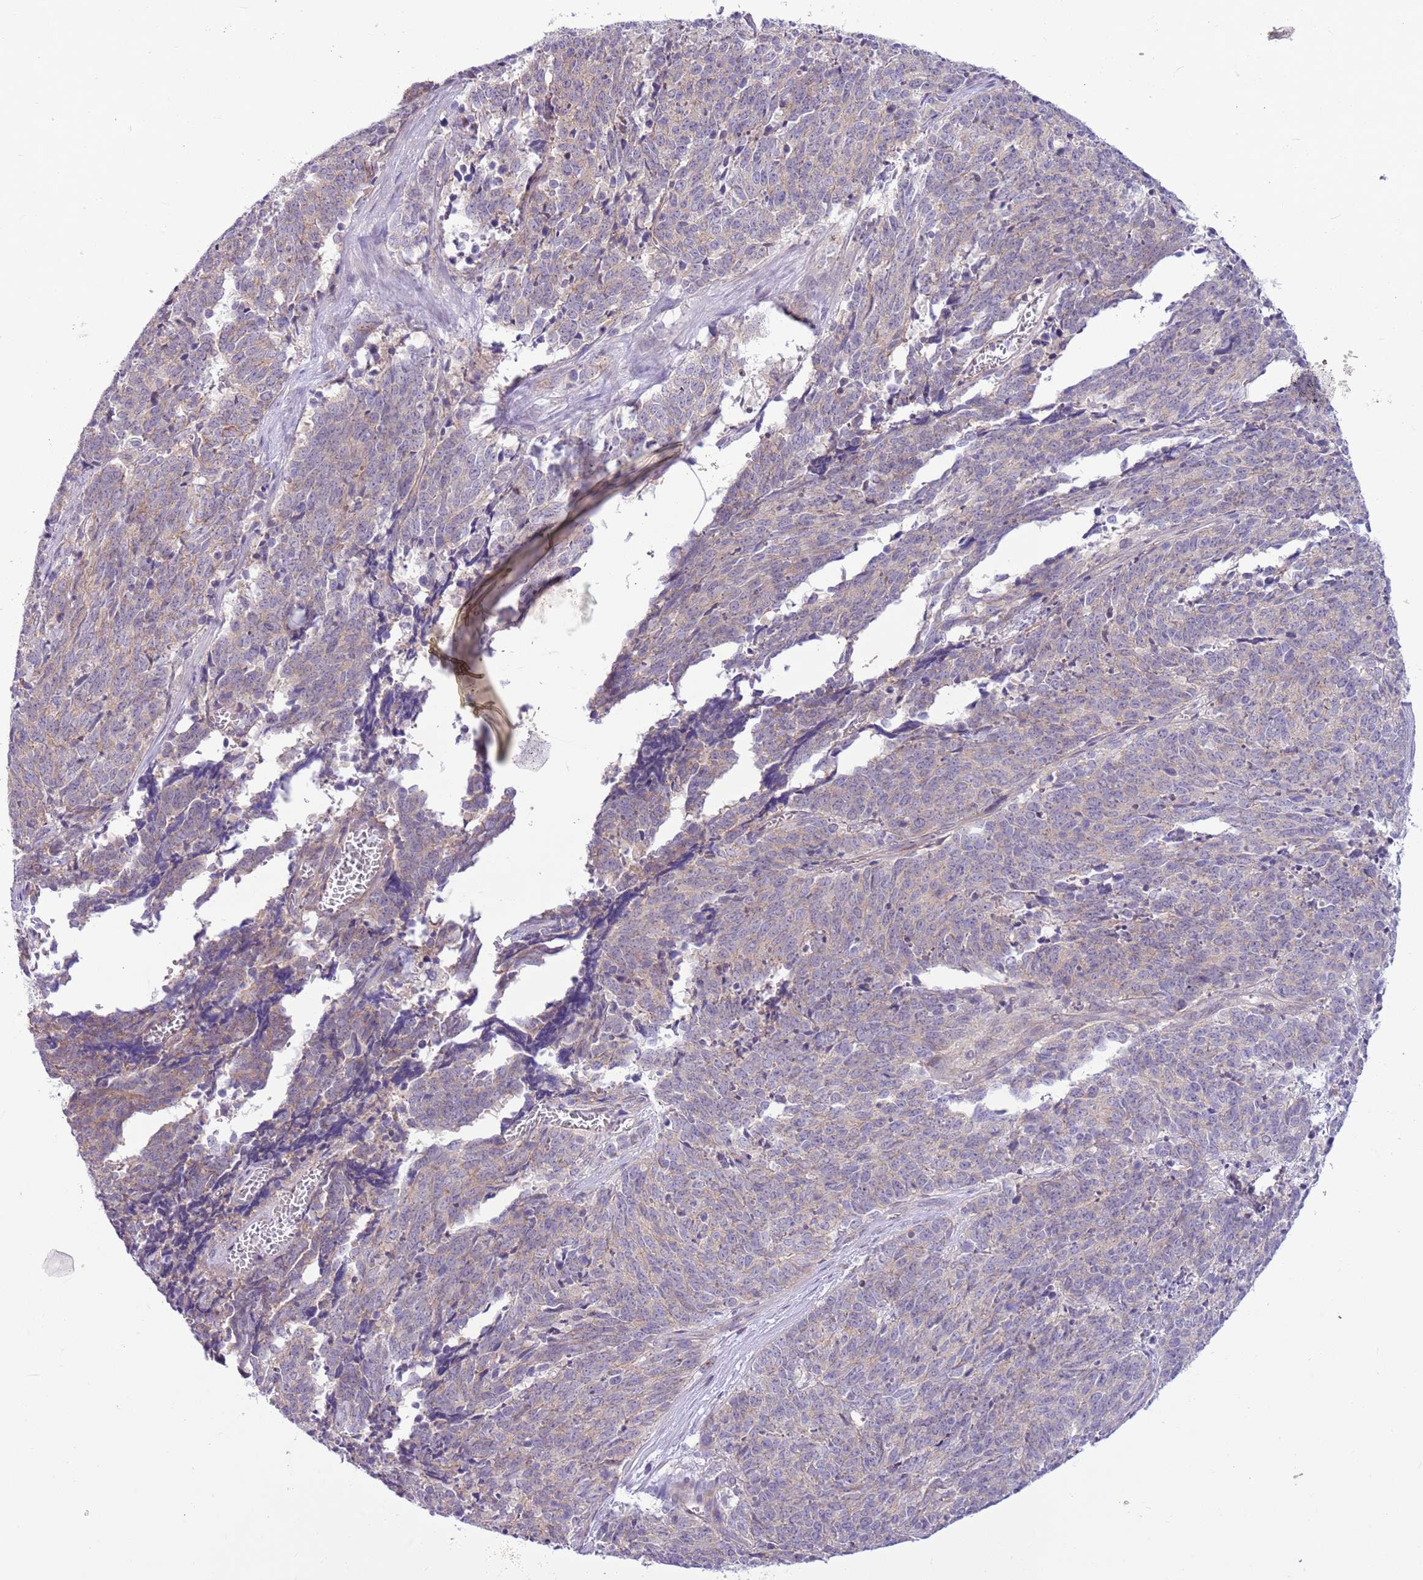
{"staining": {"intensity": "weak", "quantity": "25%-75%", "location": "cytoplasmic/membranous"}, "tissue": "cervical cancer", "cell_type": "Tumor cells", "image_type": "cancer", "snomed": [{"axis": "morphology", "description": "Squamous cell carcinoma, NOS"}, {"axis": "topography", "description": "Cervix"}], "caption": "Protein expression analysis of human cervical cancer reveals weak cytoplasmic/membranous positivity in approximately 25%-75% of tumor cells.", "gene": "PARP8", "patient": {"sex": "female", "age": 29}}